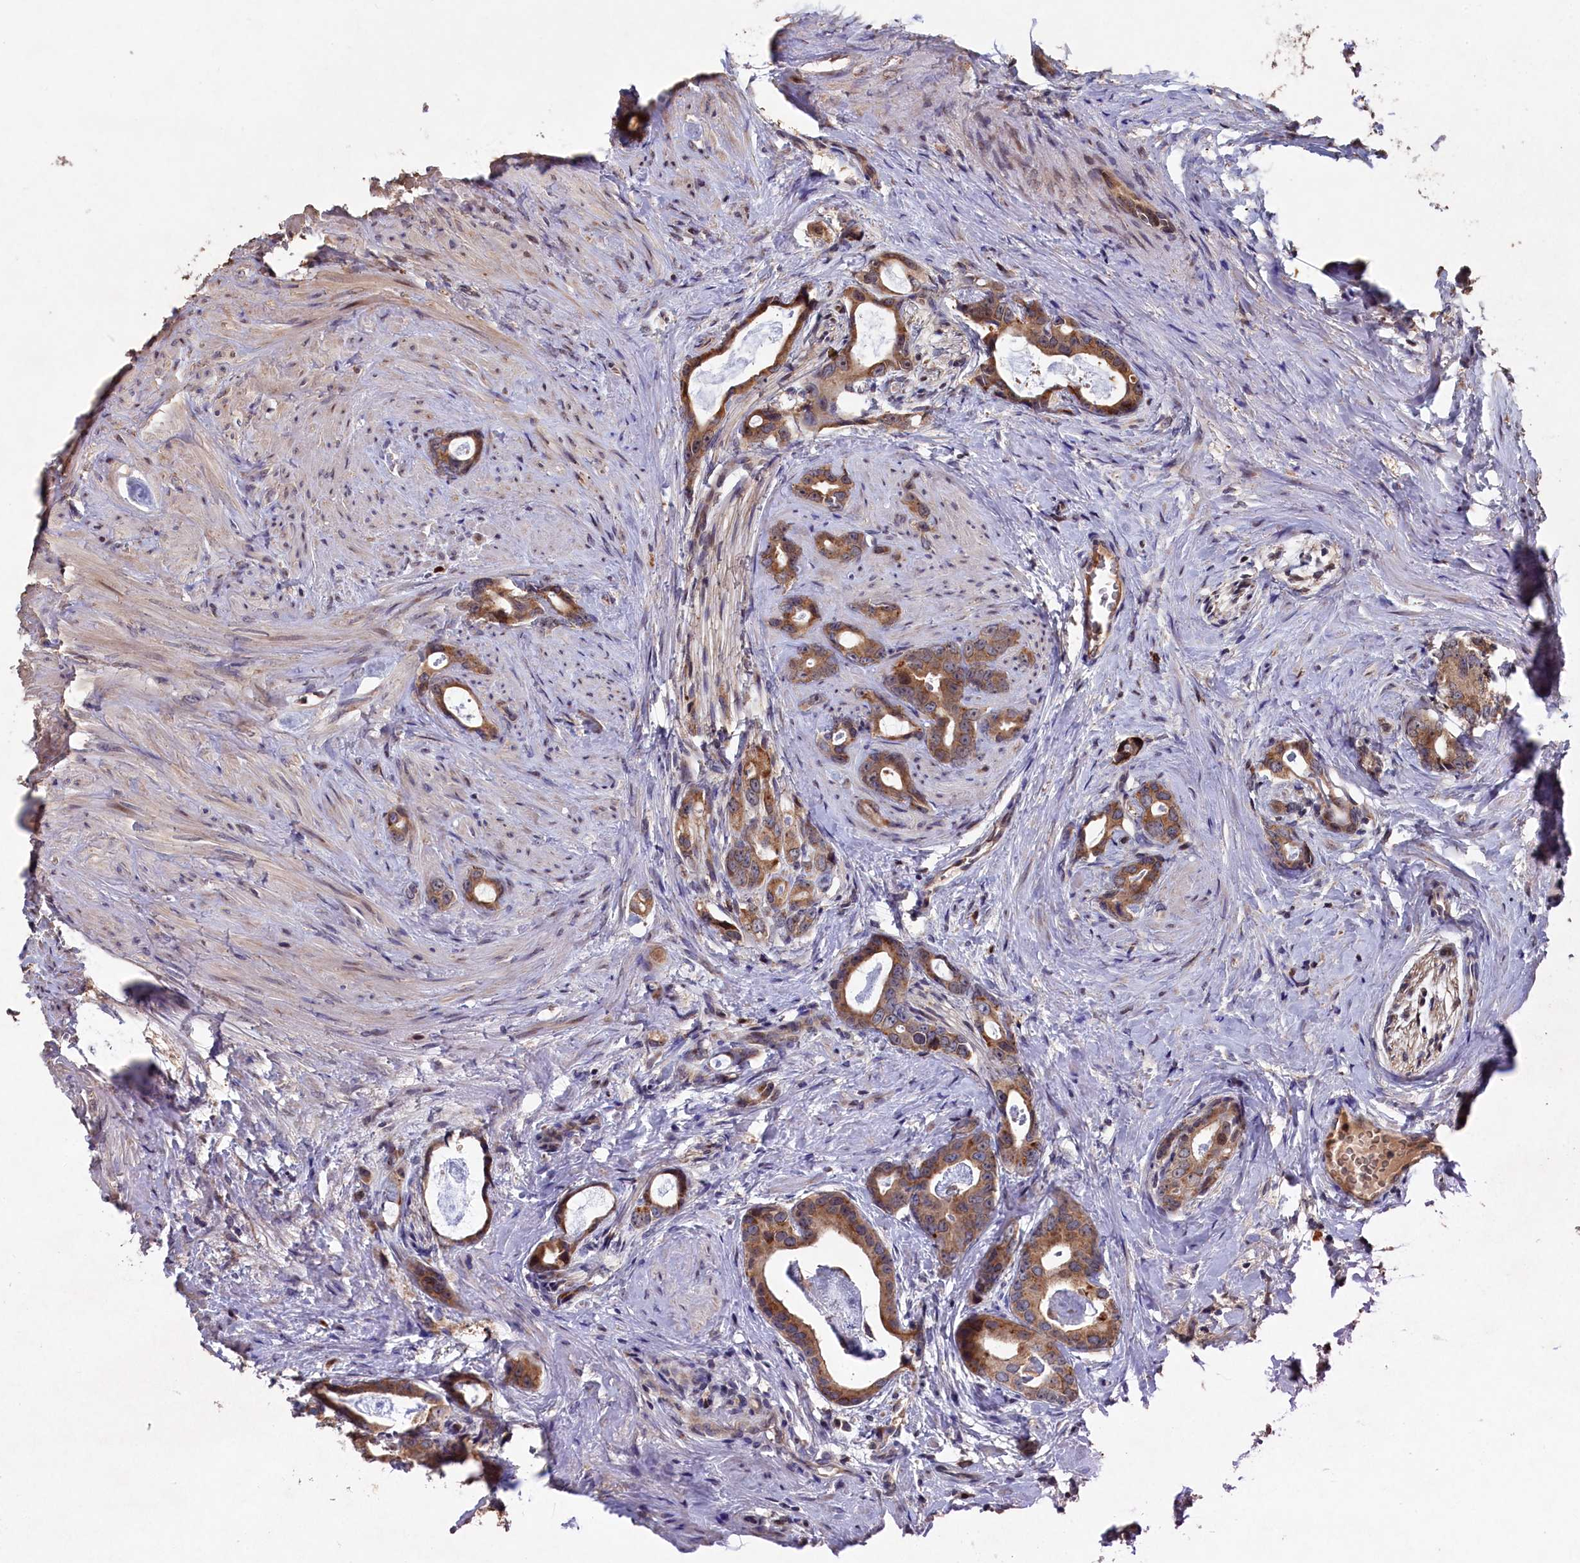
{"staining": {"intensity": "moderate", "quantity": ">75%", "location": "cytoplasmic/membranous"}, "tissue": "prostate cancer", "cell_type": "Tumor cells", "image_type": "cancer", "snomed": [{"axis": "morphology", "description": "Adenocarcinoma, Low grade"}, {"axis": "topography", "description": "Prostate"}], "caption": "Immunohistochemical staining of human prostate cancer (adenocarcinoma (low-grade)) reveals moderate cytoplasmic/membranous protein expression in approximately >75% of tumor cells.", "gene": "NAA60", "patient": {"sex": "male", "age": 63}}